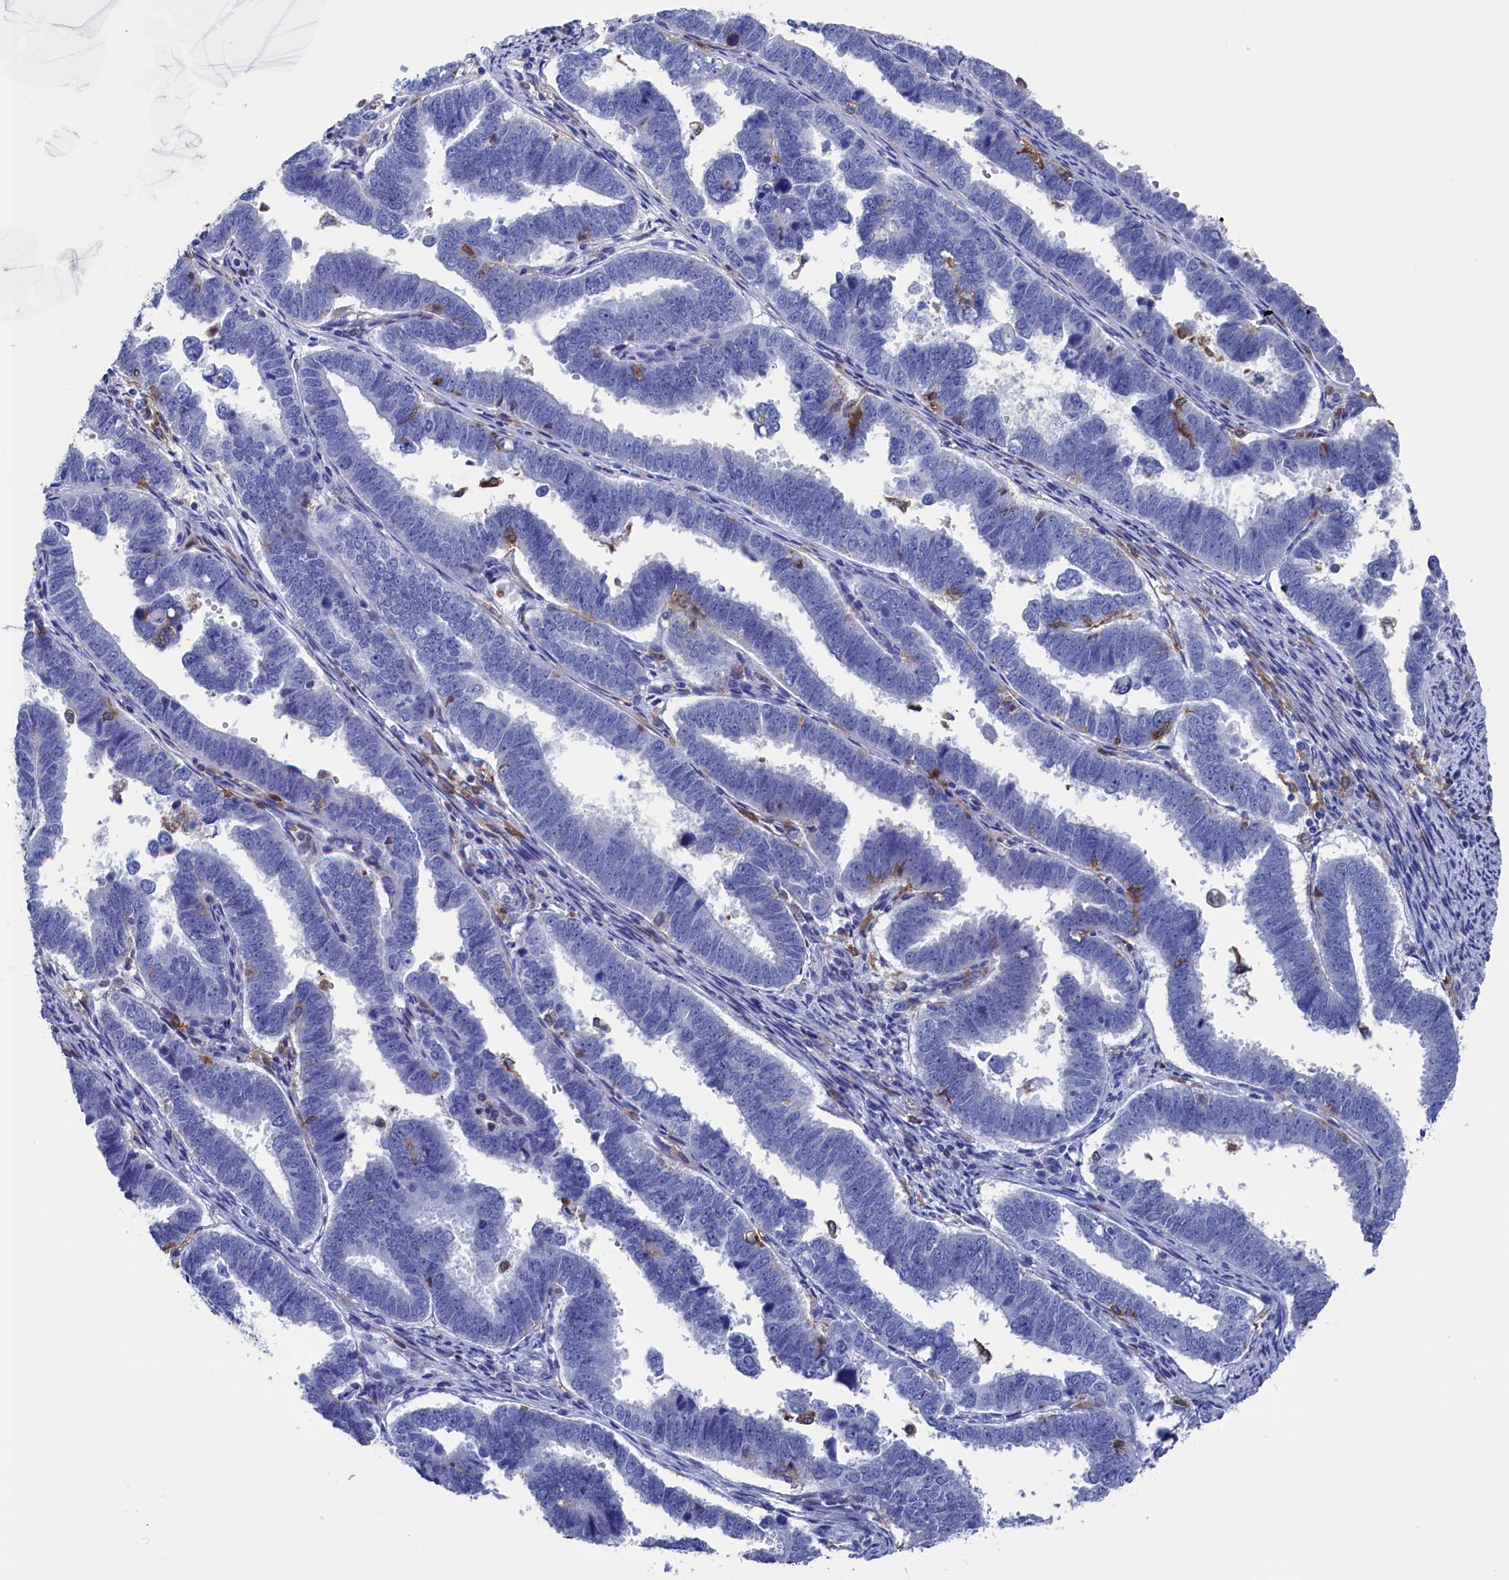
{"staining": {"intensity": "negative", "quantity": "none", "location": "none"}, "tissue": "endometrial cancer", "cell_type": "Tumor cells", "image_type": "cancer", "snomed": [{"axis": "morphology", "description": "Adenocarcinoma, NOS"}, {"axis": "topography", "description": "Endometrium"}], "caption": "Tumor cells are negative for brown protein staining in adenocarcinoma (endometrial).", "gene": "TYROBP", "patient": {"sex": "female", "age": 75}}